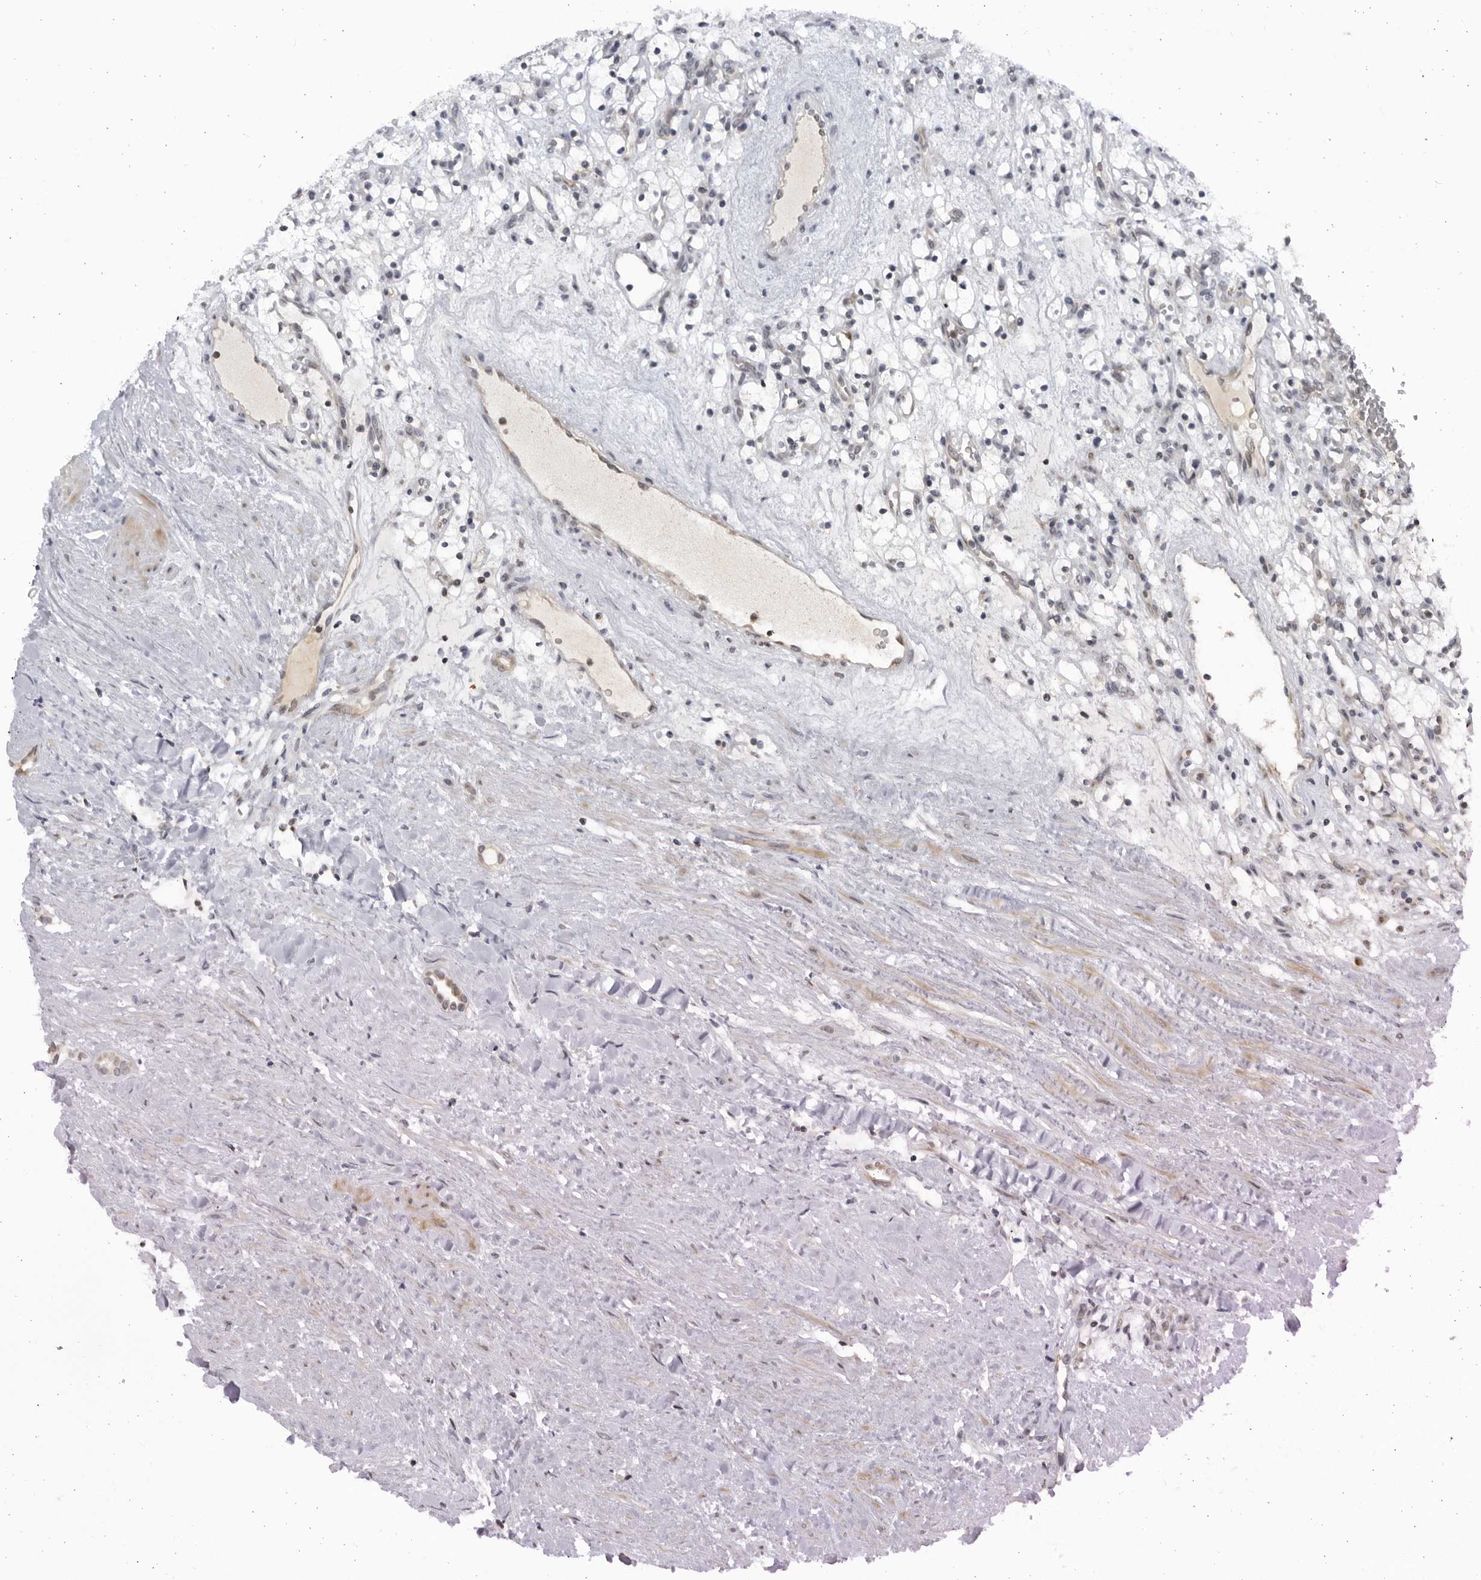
{"staining": {"intensity": "negative", "quantity": "none", "location": "none"}, "tissue": "renal cancer", "cell_type": "Tumor cells", "image_type": "cancer", "snomed": [{"axis": "morphology", "description": "Adenocarcinoma, NOS"}, {"axis": "topography", "description": "Kidney"}], "caption": "The photomicrograph shows no significant expression in tumor cells of renal cancer. (DAB immunohistochemistry, high magnification).", "gene": "SLC25A22", "patient": {"sex": "female", "age": 57}}